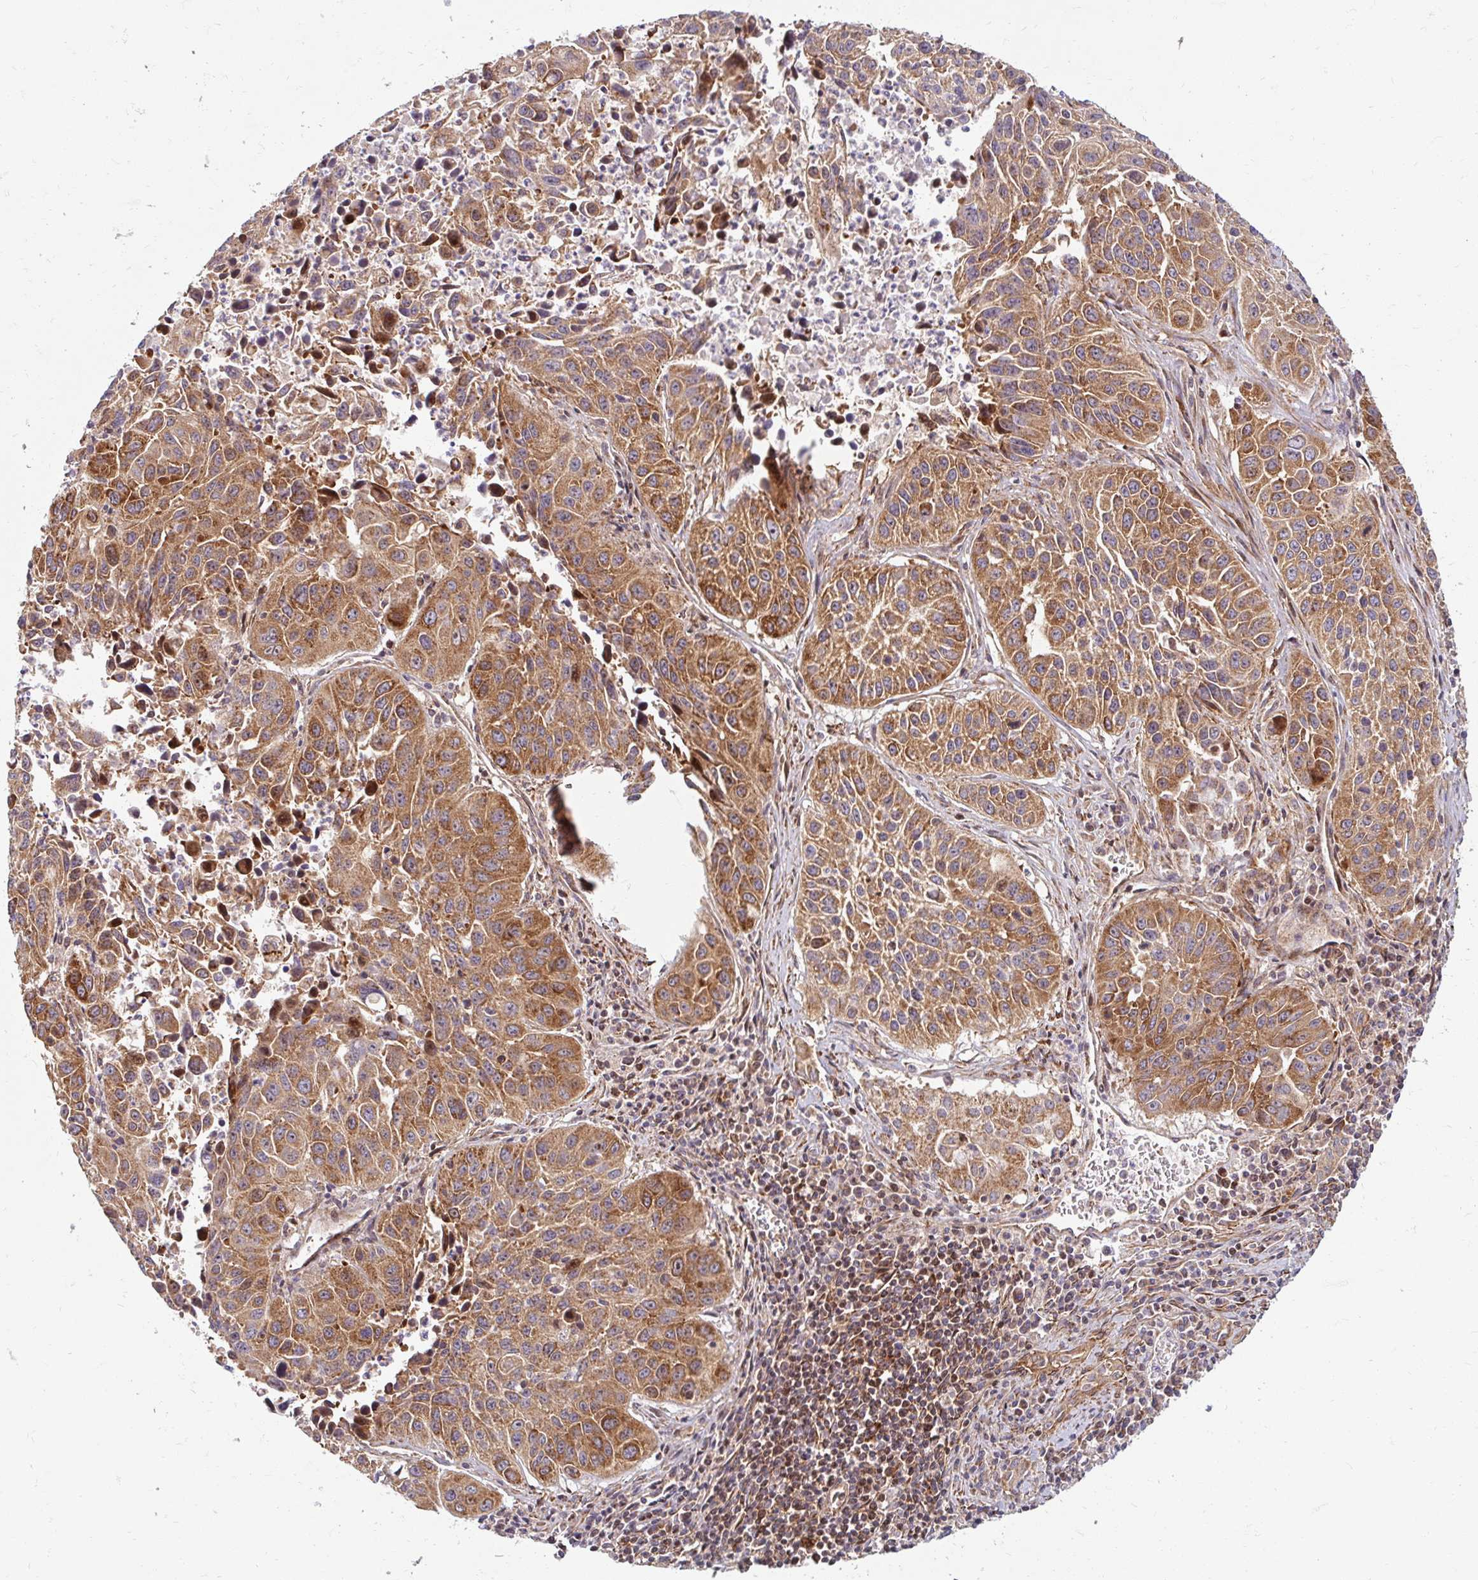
{"staining": {"intensity": "moderate", "quantity": ">75%", "location": "cytoplasmic/membranous"}, "tissue": "lung cancer", "cell_type": "Tumor cells", "image_type": "cancer", "snomed": [{"axis": "morphology", "description": "Squamous cell carcinoma, NOS"}, {"axis": "topography", "description": "Lung"}], "caption": "Human lung cancer (squamous cell carcinoma) stained with a brown dye shows moderate cytoplasmic/membranous positive expression in approximately >75% of tumor cells.", "gene": "BTF3", "patient": {"sex": "female", "age": 61}}